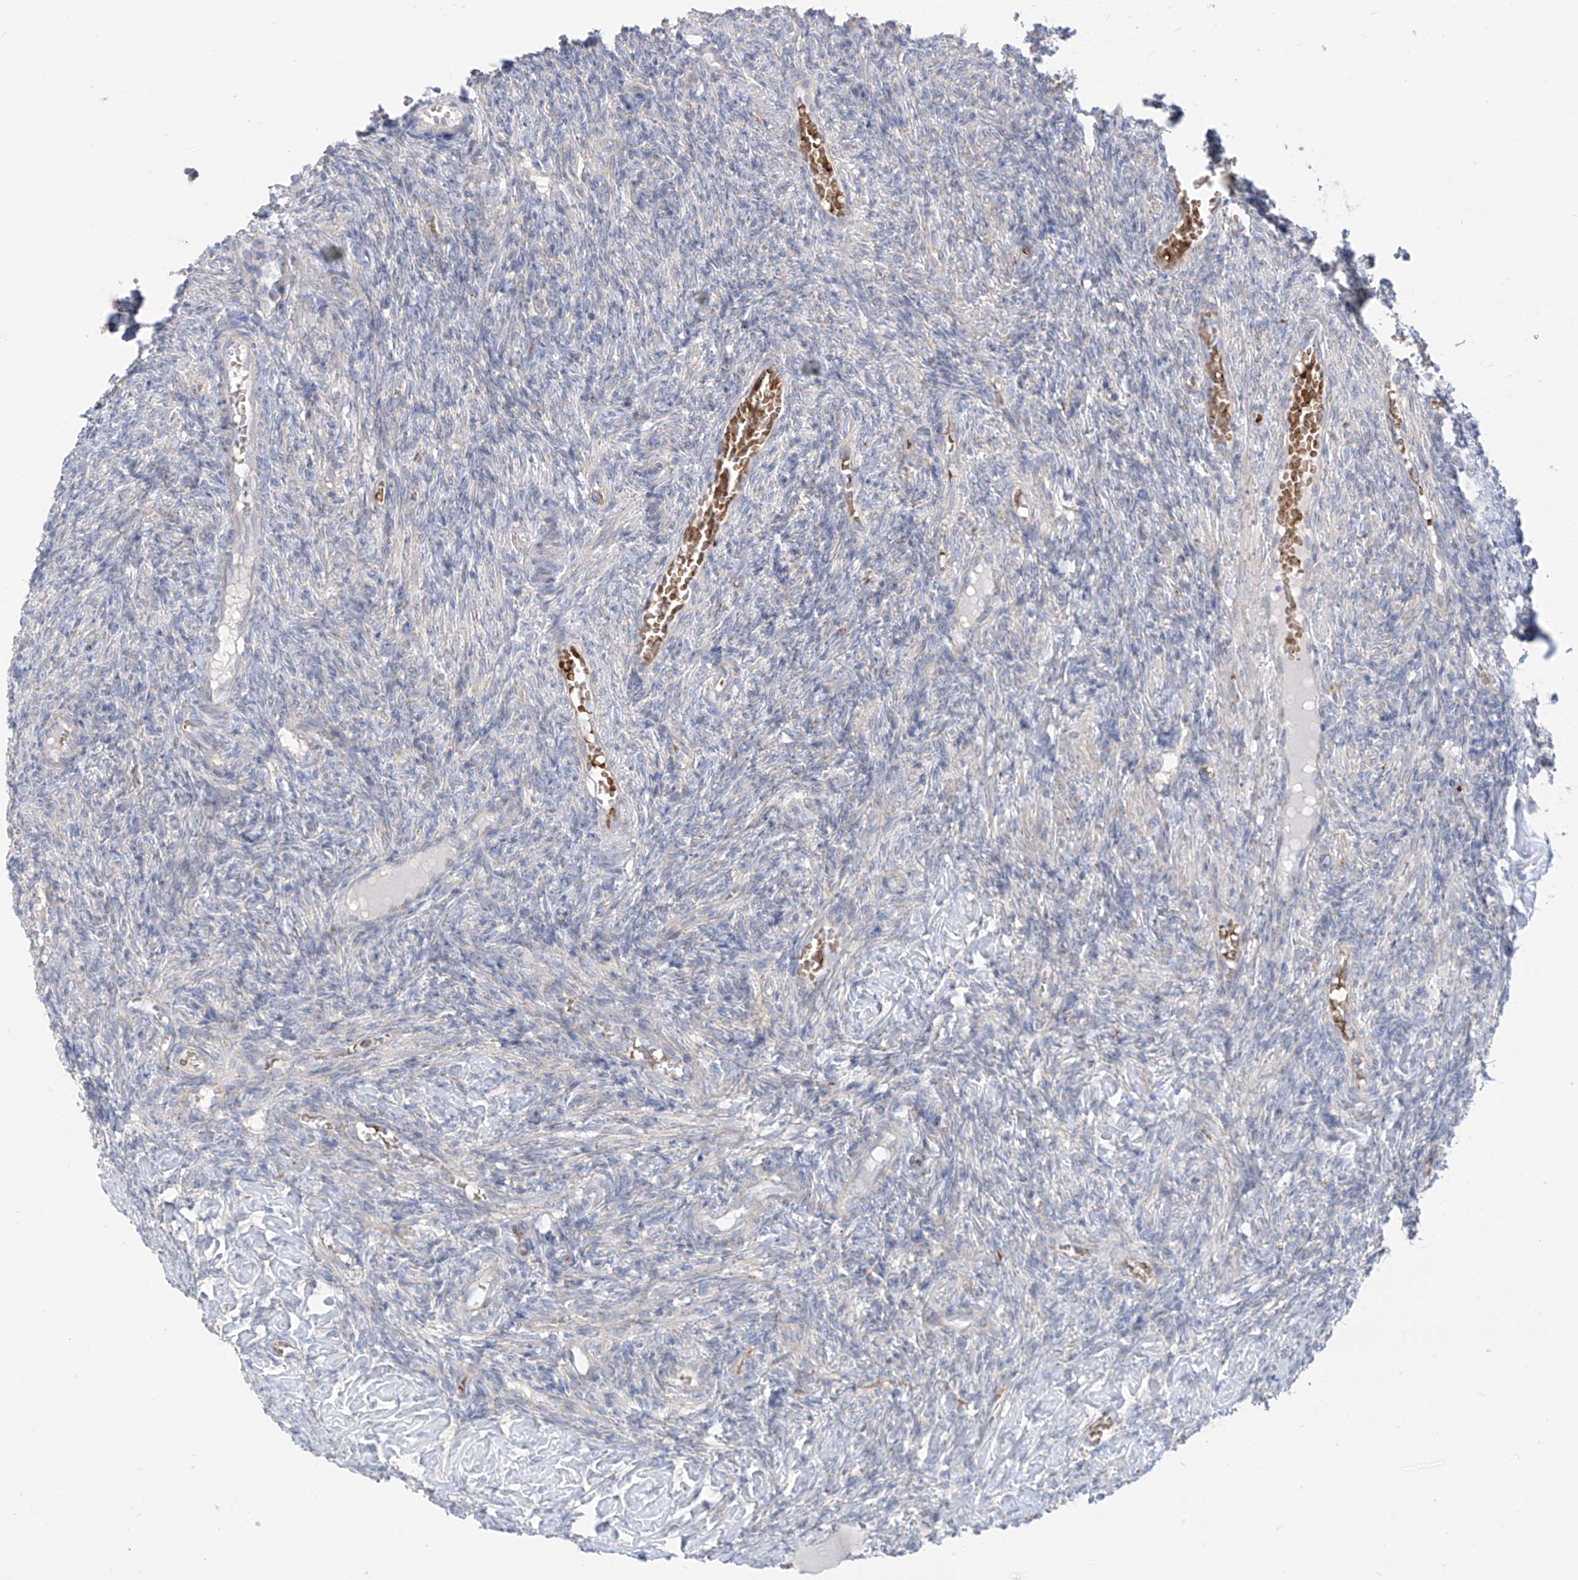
{"staining": {"intensity": "negative", "quantity": "none", "location": "none"}, "tissue": "ovary", "cell_type": "Ovarian stroma cells", "image_type": "normal", "snomed": [{"axis": "morphology", "description": "Normal tissue, NOS"}, {"axis": "topography", "description": "Ovary"}], "caption": "A high-resolution image shows IHC staining of unremarkable ovary, which displays no significant expression in ovarian stroma cells.", "gene": "ARHGEF40", "patient": {"sex": "female", "age": 27}}